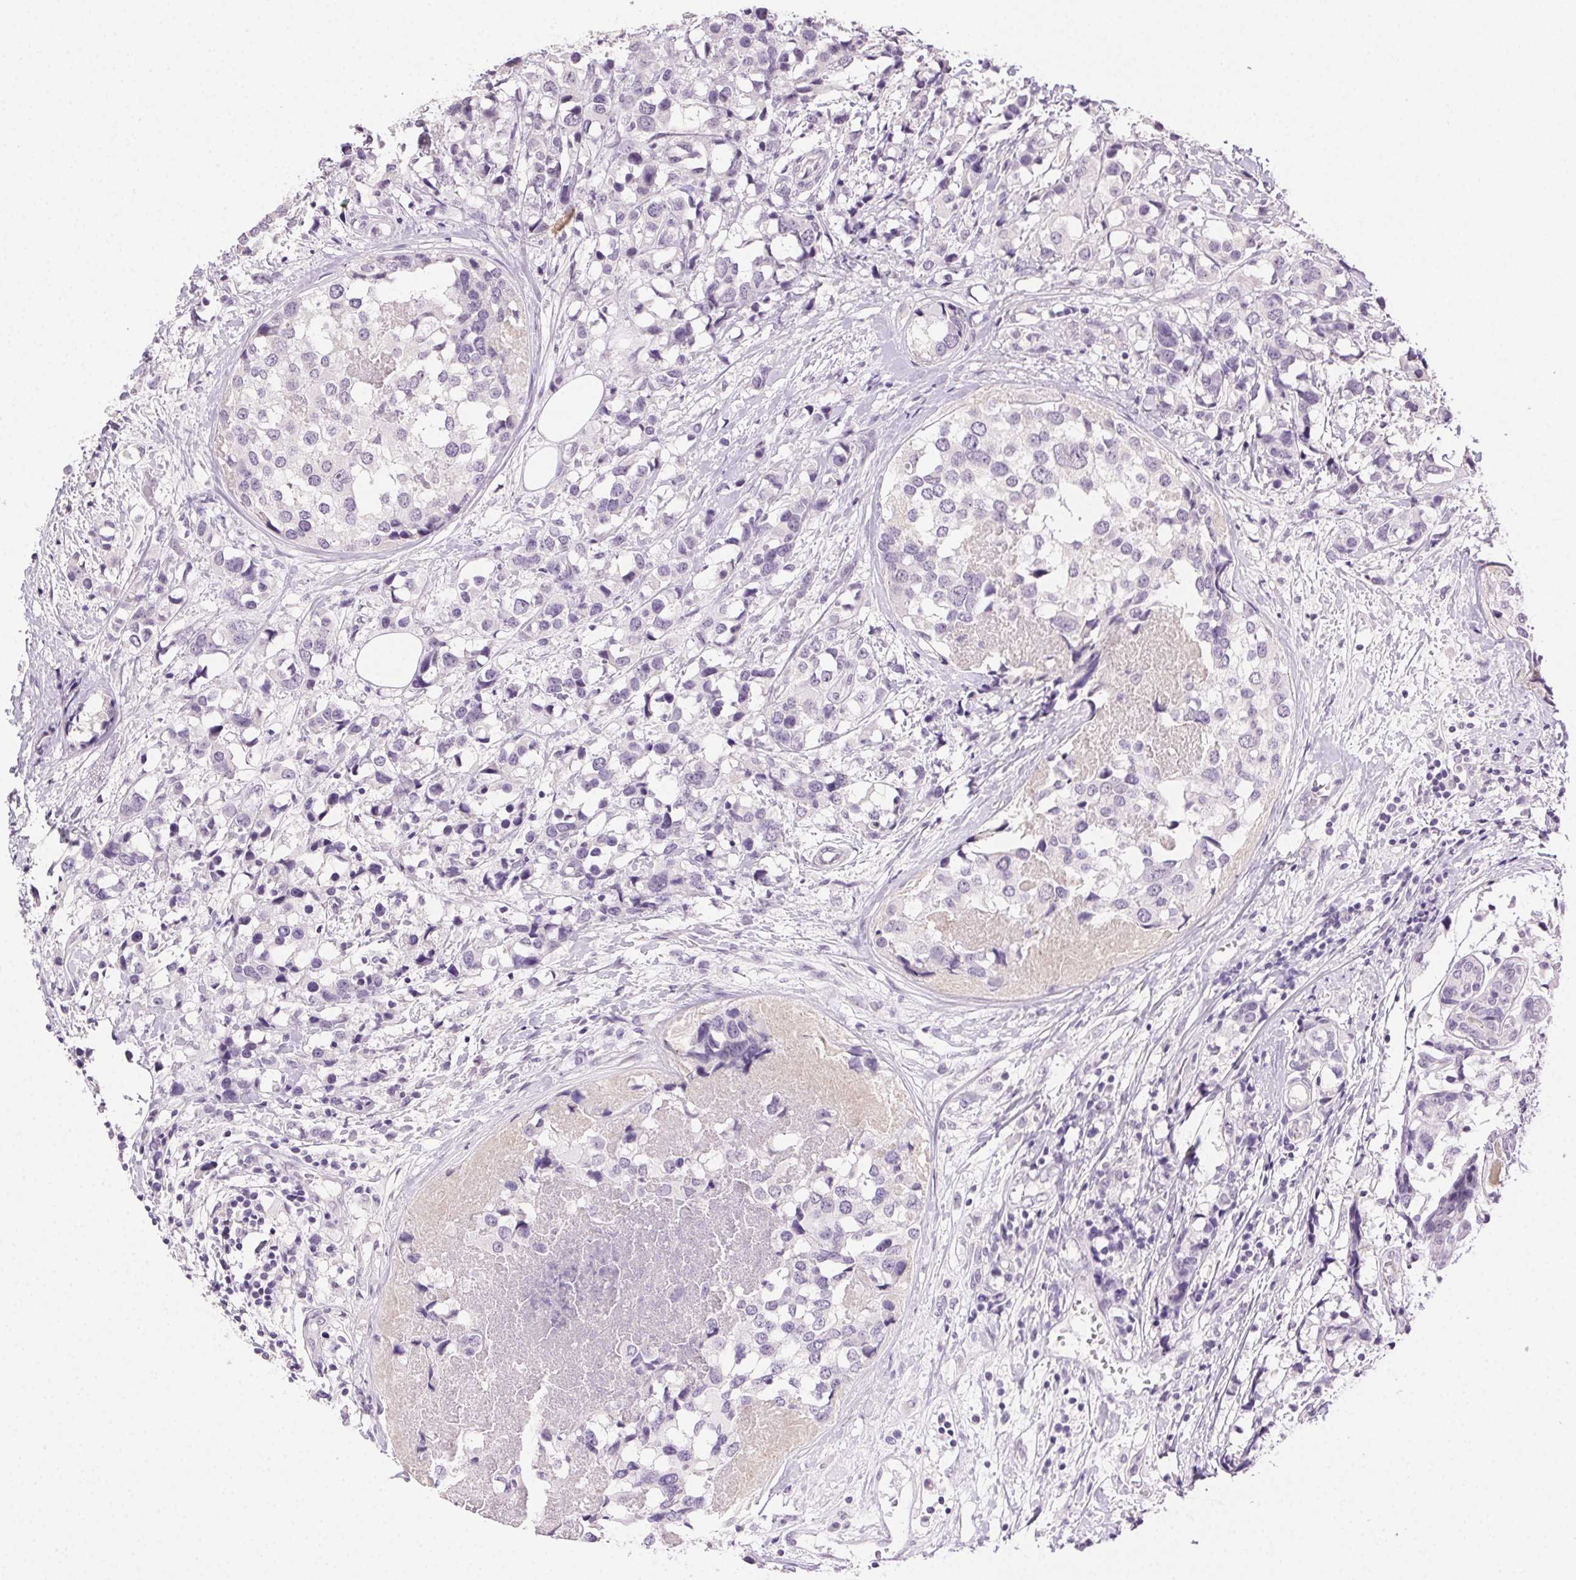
{"staining": {"intensity": "negative", "quantity": "none", "location": "none"}, "tissue": "breast cancer", "cell_type": "Tumor cells", "image_type": "cancer", "snomed": [{"axis": "morphology", "description": "Lobular carcinoma"}, {"axis": "topography", "description": "Breast"}], "caption": "DAB immunohistochemical staining of human breast lobular carcinoma demonstrates no significant expression in tumor cells. (DAB (3,3'-diaminobenzidine) IHC with hematoxylin counter stain).", "gene": "CLDN10", "patient": {"sex": "female", "age": 59}}